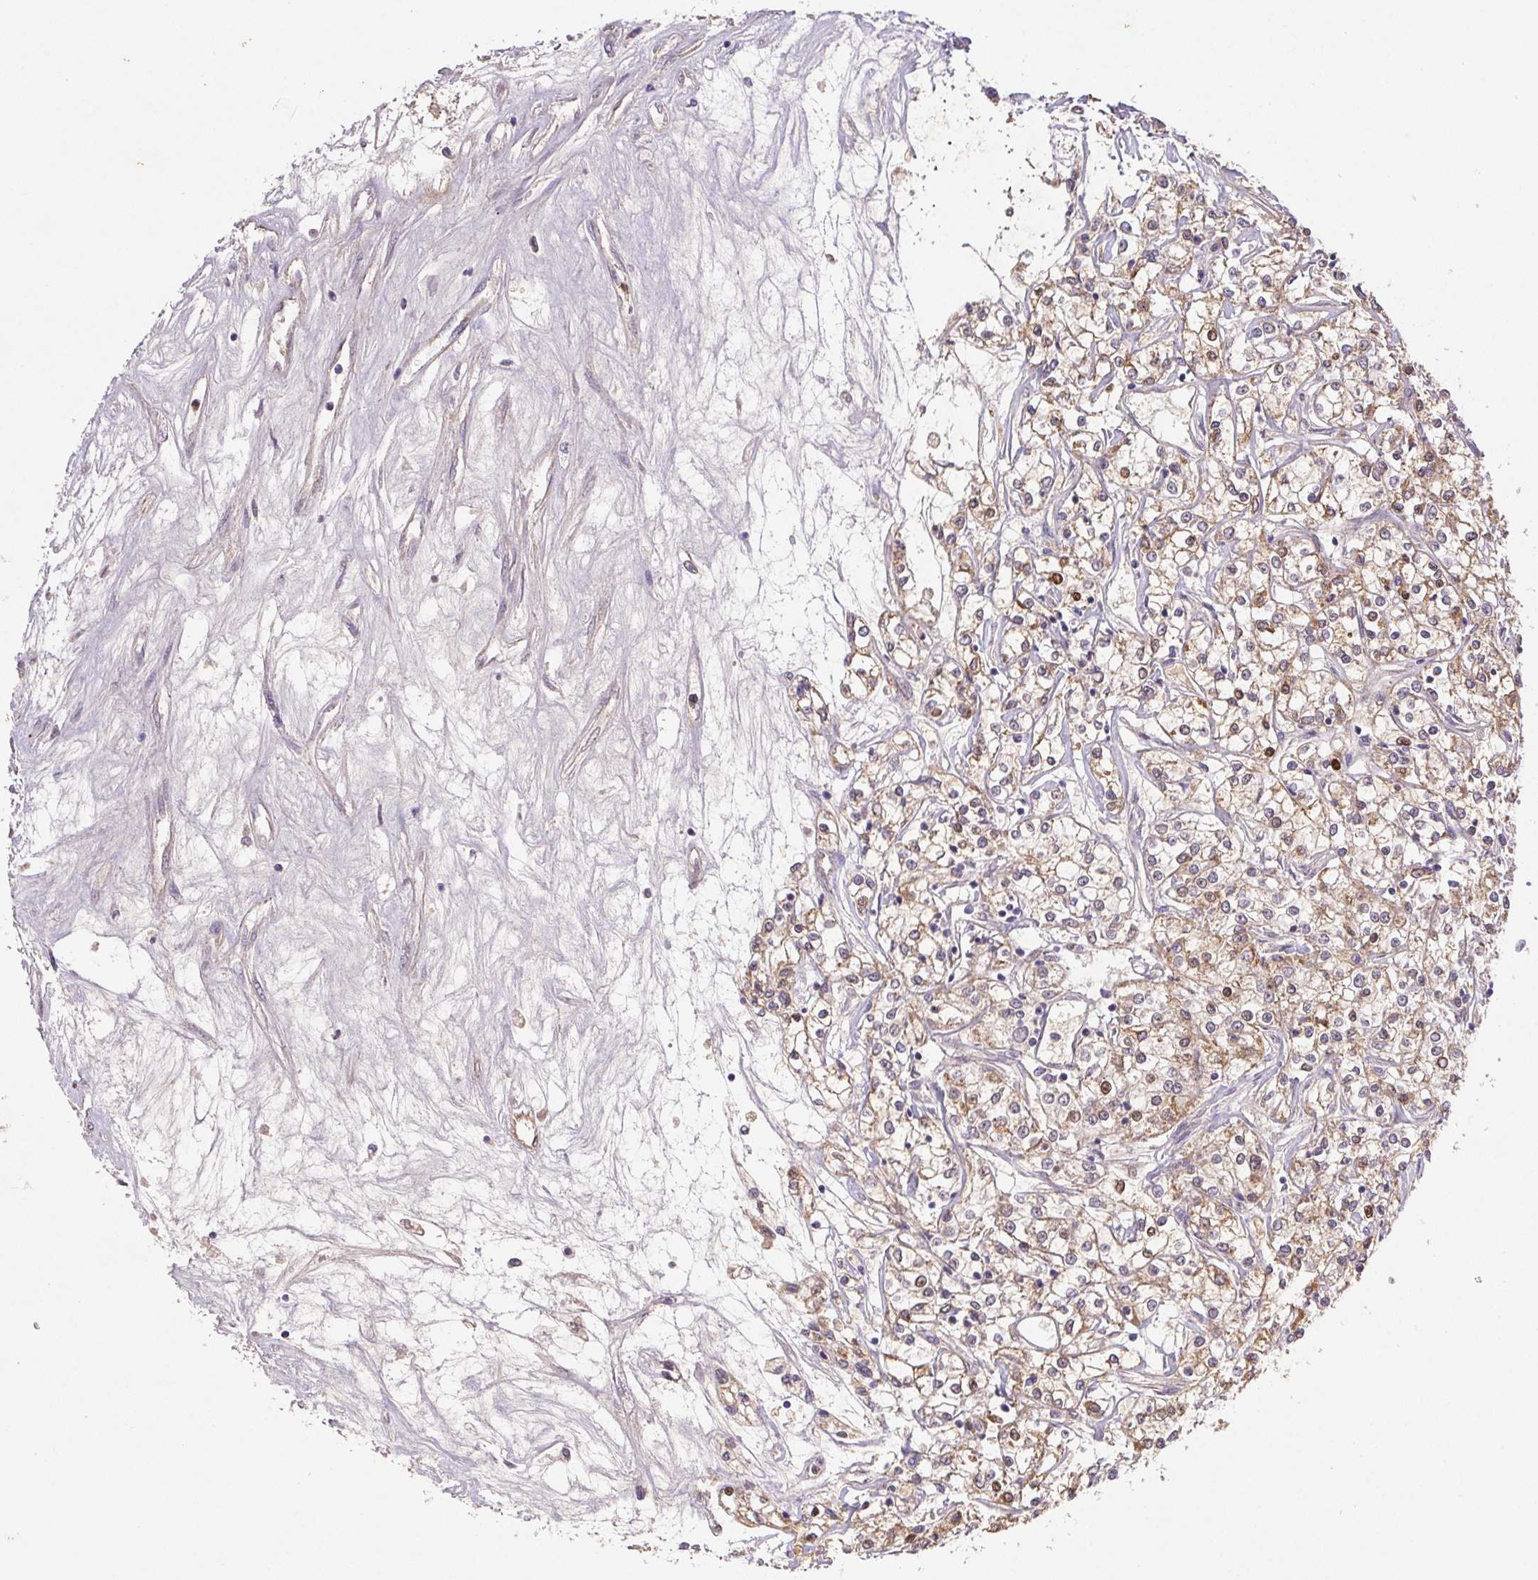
{"staining": {"intensity": "weak", "quantity": ">75%", "location": "cytoplasmic/membranous,nuclear"}, "tissue": "renal cancer", "cell_type": "Tumor cells", "image_type": "cancer", "snomed": [{"axis": "morphology", "description": "Adenocarcinoma, NOS"}, {"axis": "topography", "description": "Kidney"}], "caption": "High-magnification brightfield microscopy of renal adenocarcinoma stained with DAB (3,3'-diaminobenzidine) (brown) and counterstained with hematoxylin (blue). tumor cells exhibit weak cytoplasmic/membranous and nuclear positivity is identified in approximately>75% of cells.", "gene": "RAB11A", "patient": {"sex": "female", "age": 59}}